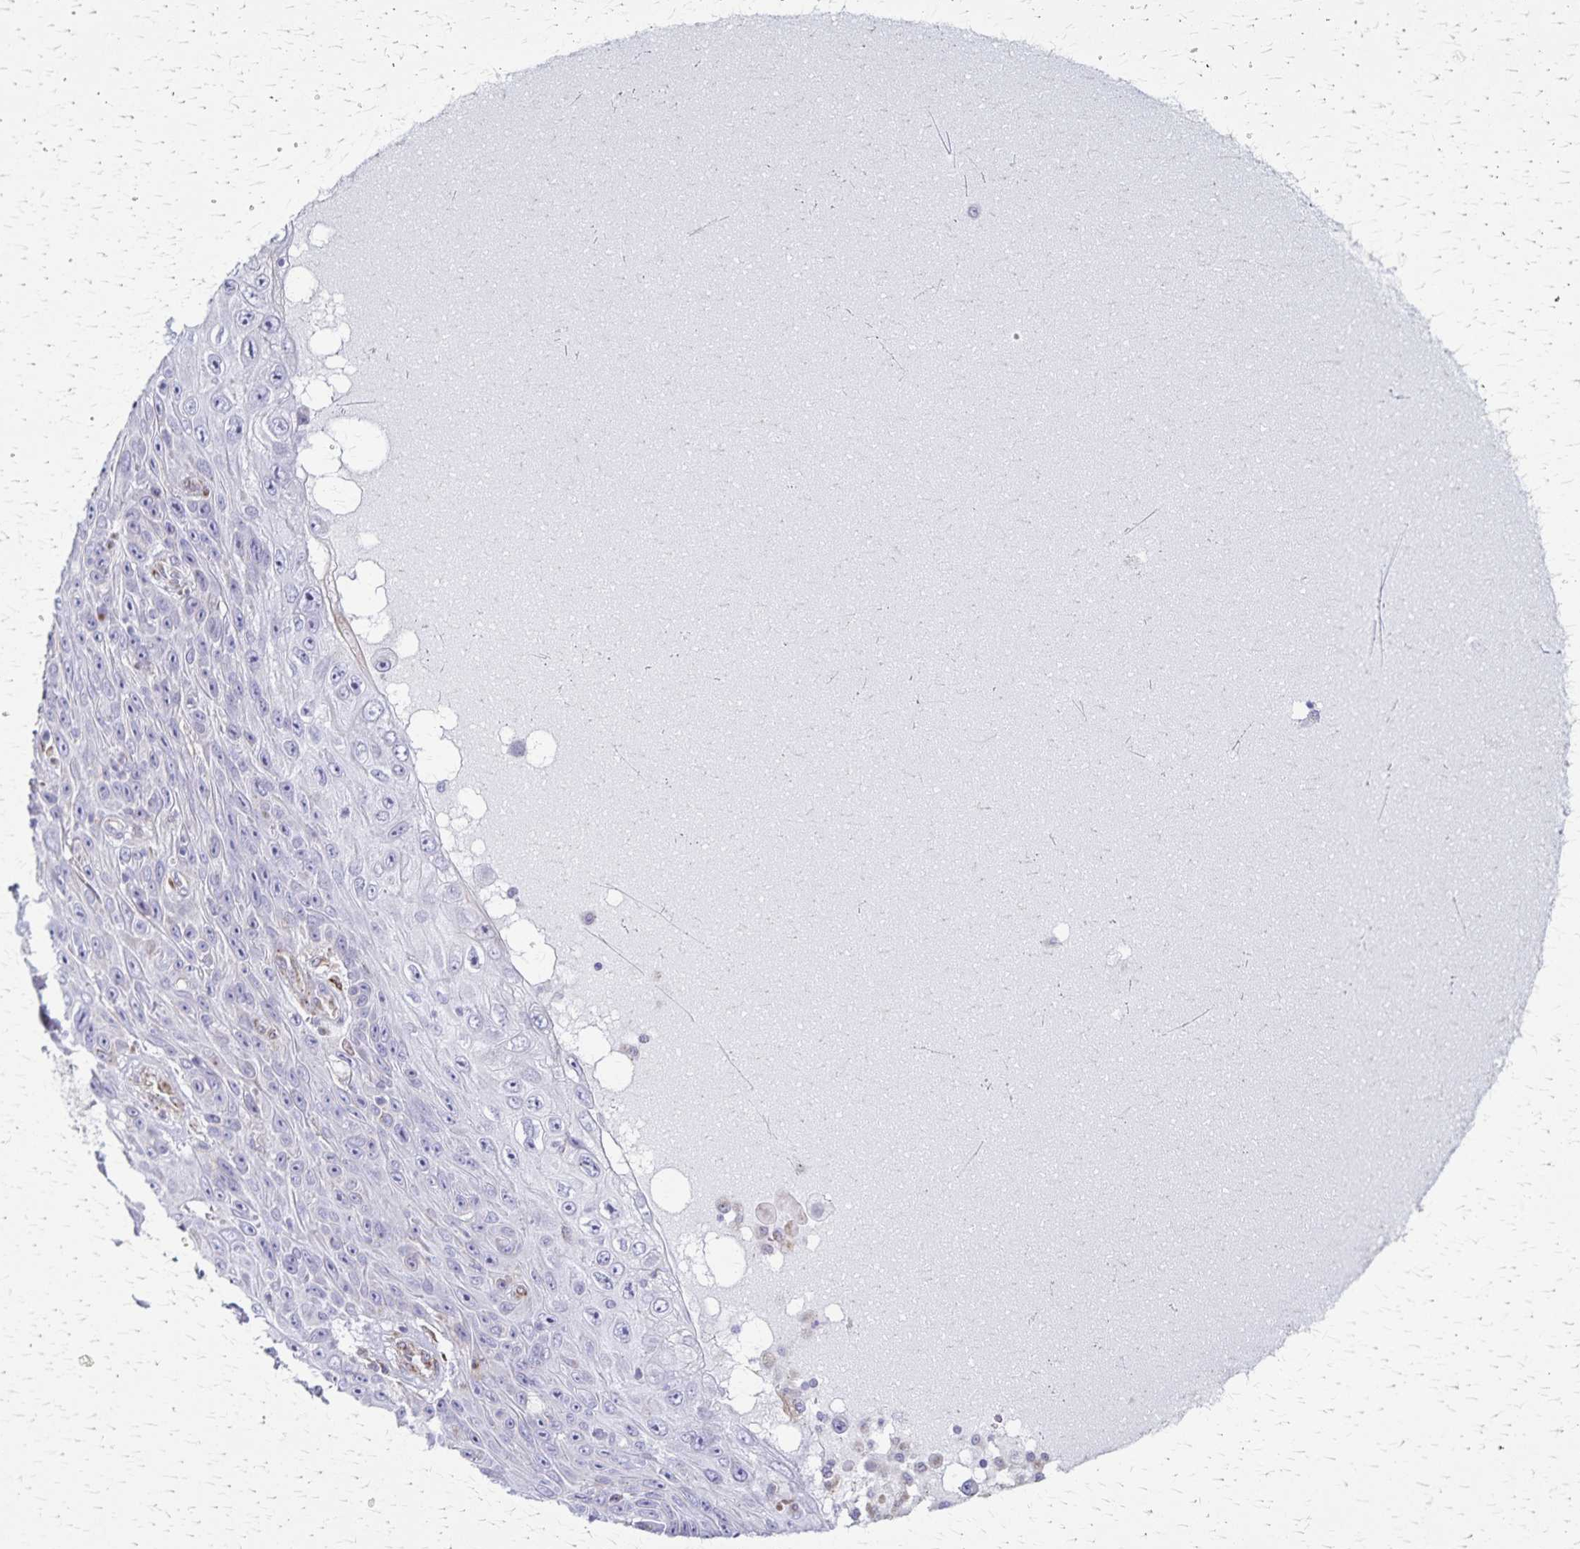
{"staining": {"intensity": "negative", "quantity": "none", "location": "none"}, "tissue": "skin cancer", "cell_type": "Tumor cells", "image_type": "cancer", "snomed": [{"axis": "morphology", "description": "Squamous cell carcinoma, NOS"}, {"axis": "topography", "description": "Skin"}], "caption": "A high-resolution histopathology image shows IHC staining of skin cancer (squamous cell carcinoma), which exhibits no significant staining in tumor cells. (Brightfield microscopy of DAB (3,3'-diaminobenzidine) immunohistochemistry (IHC) at high magnification).", "gene": "MCFD2", "patient": {"sex": "male", "age": 82}}